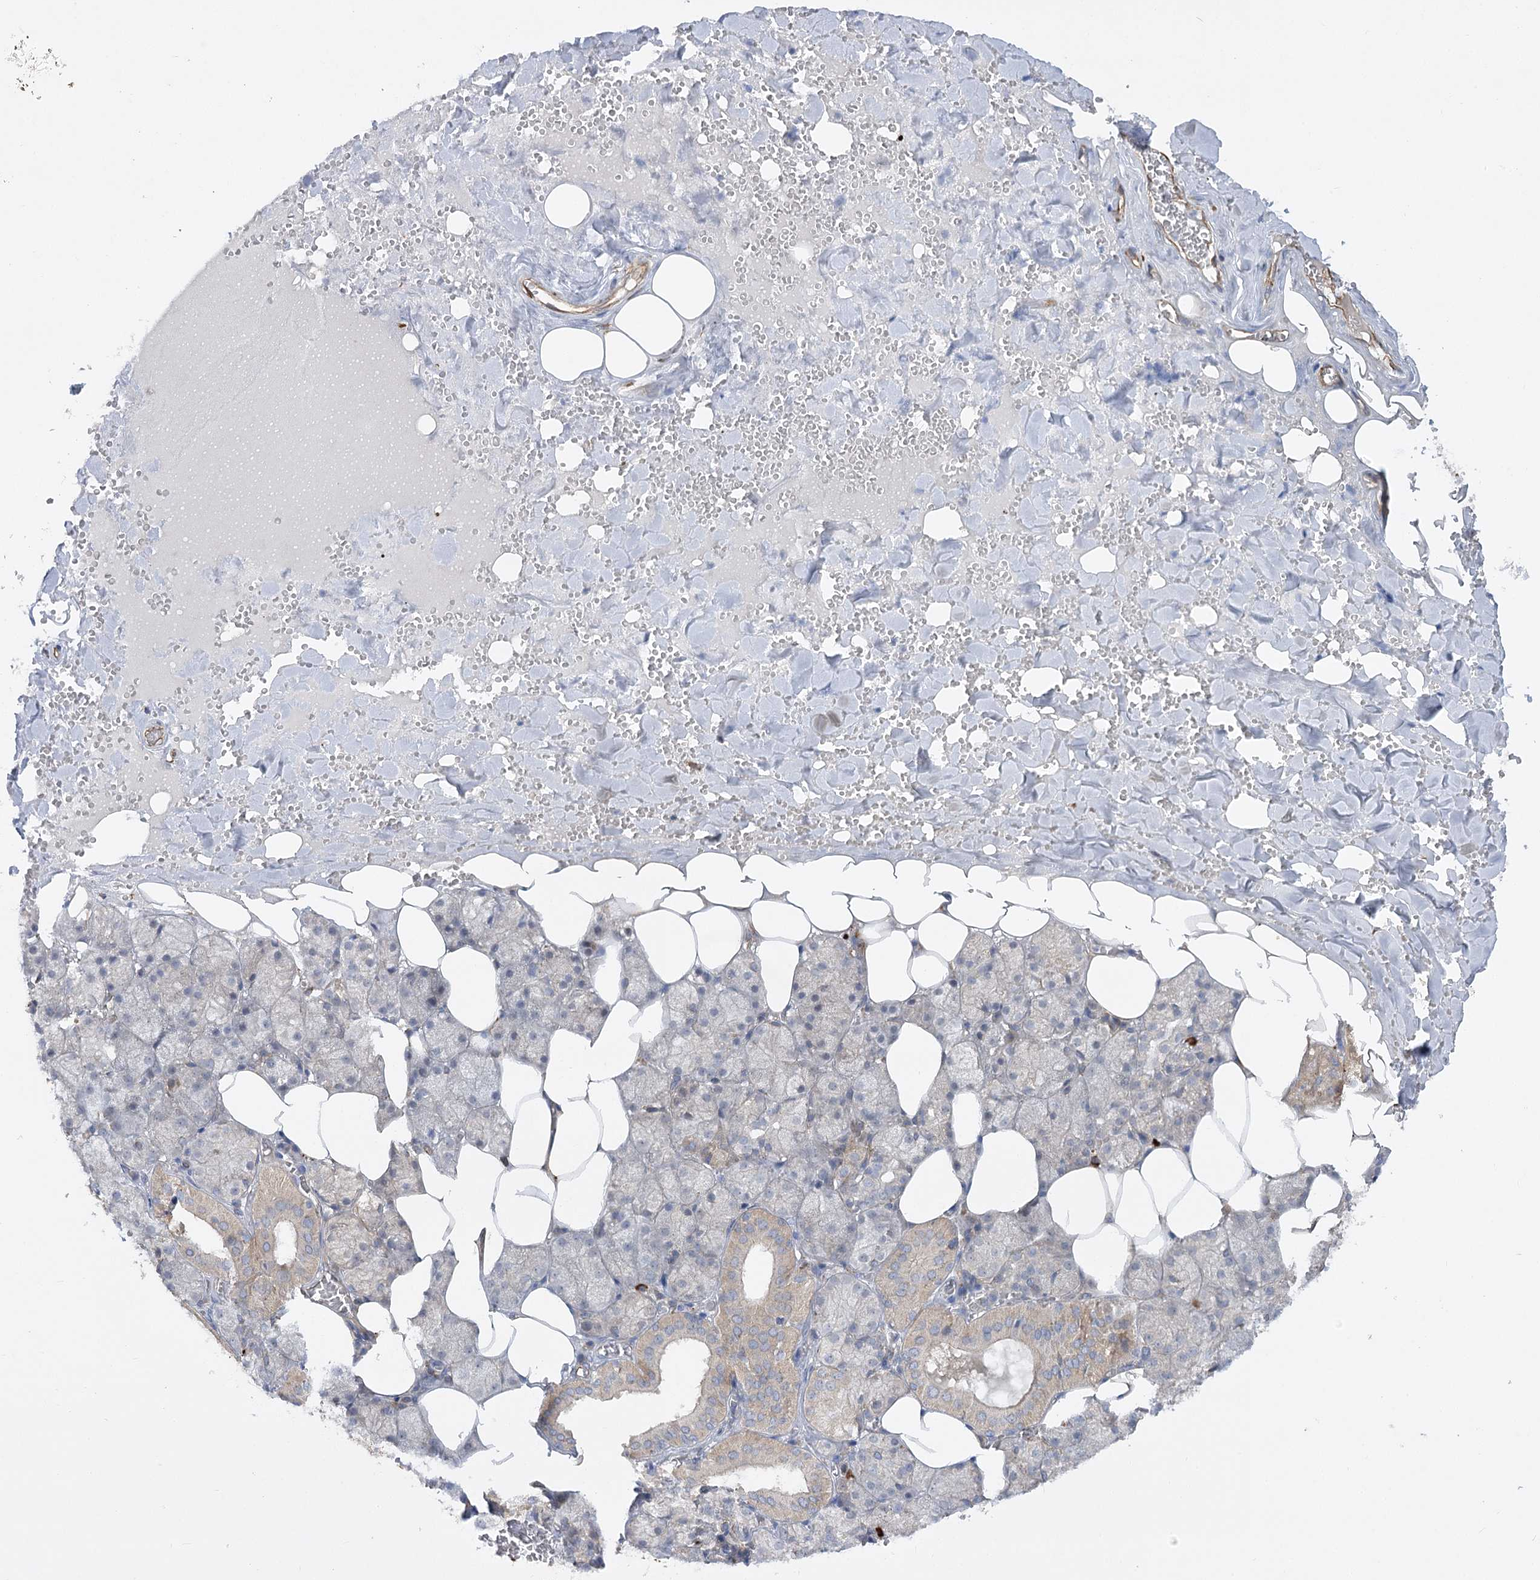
{"staining": {"intensity": "weak", "quantity": "25%-75%", "location": "cytoplasmic/membranous"}, "tissue": "salivary gland", "cell_type": "Glandular cells", "image_type": "normal", "snomed": [{"axis": "morphology", "description": "Normal tissue, NOS"}, {"axis": "topography", "description": "Salivary gland"}], "caption": "This is a histology image of IHC staining of normal salivary gland, which shows weak expression in the cytoplasmic/membranous of glandular cells.", "gene": "KIAA0825", "patient": {"sex": "male", "age": 62}}